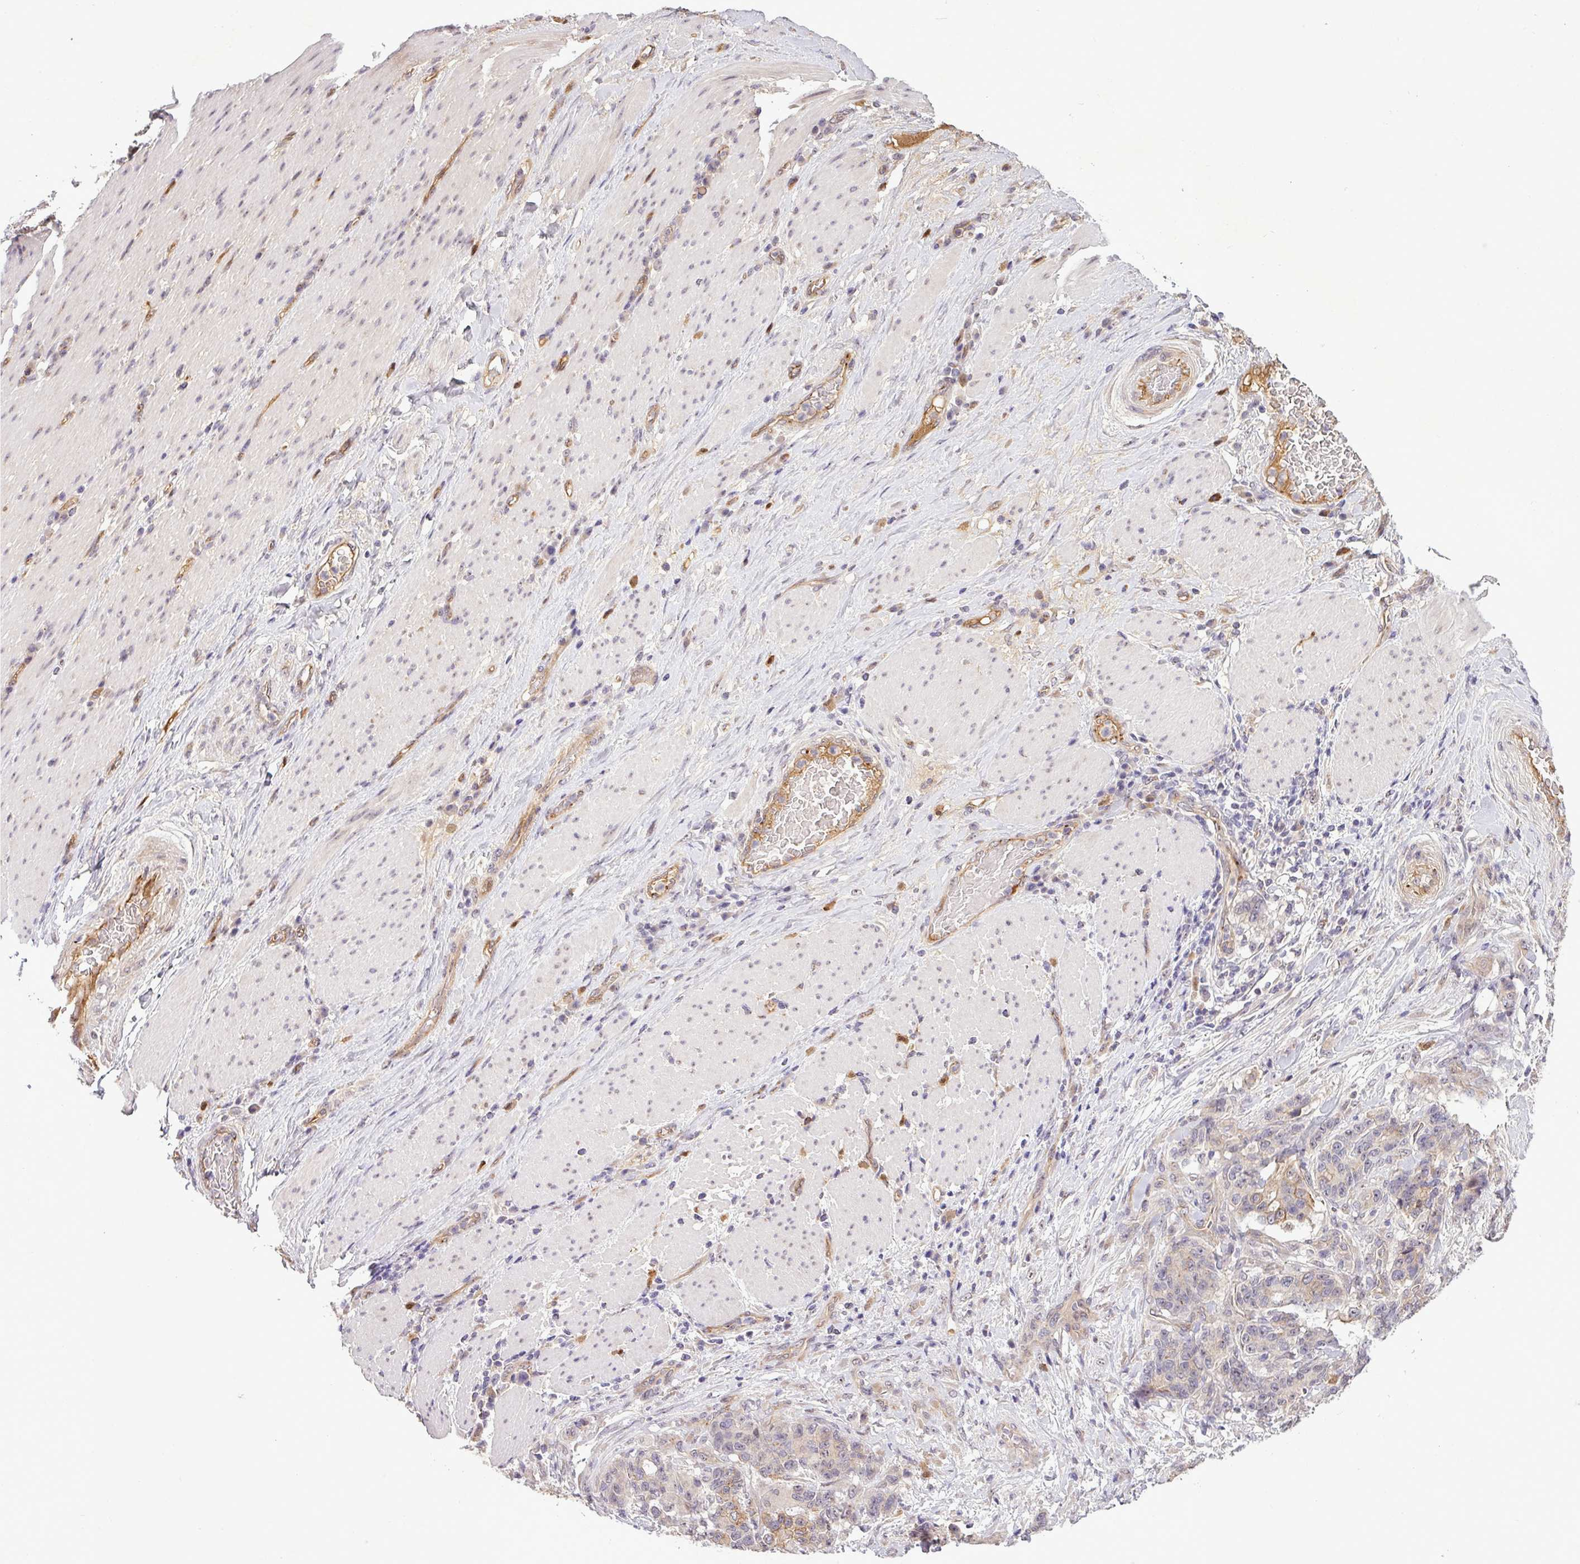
{"staining": {"intensity": "negative", "quantity": "none", "location": "none"}, "tissue": "stomach cancer", "cell_type": "Tumor cells", "image_type": "cancer", "snomed": [{"axis": "morphology", "description": "Normal tissue, NOS"}, {"axis": "morphology", "description": "Adenocarcinoma, NOS"}, {"axis": "topography", "description": "Stomach"}], "caption": "Histopathology image shows no significant protein staining in tumor cells of stomach adenocarcinoma. Nuclei are stained in blue.", "gene": "PCDH1", "patient": {"sex": "female", "age": 64}}